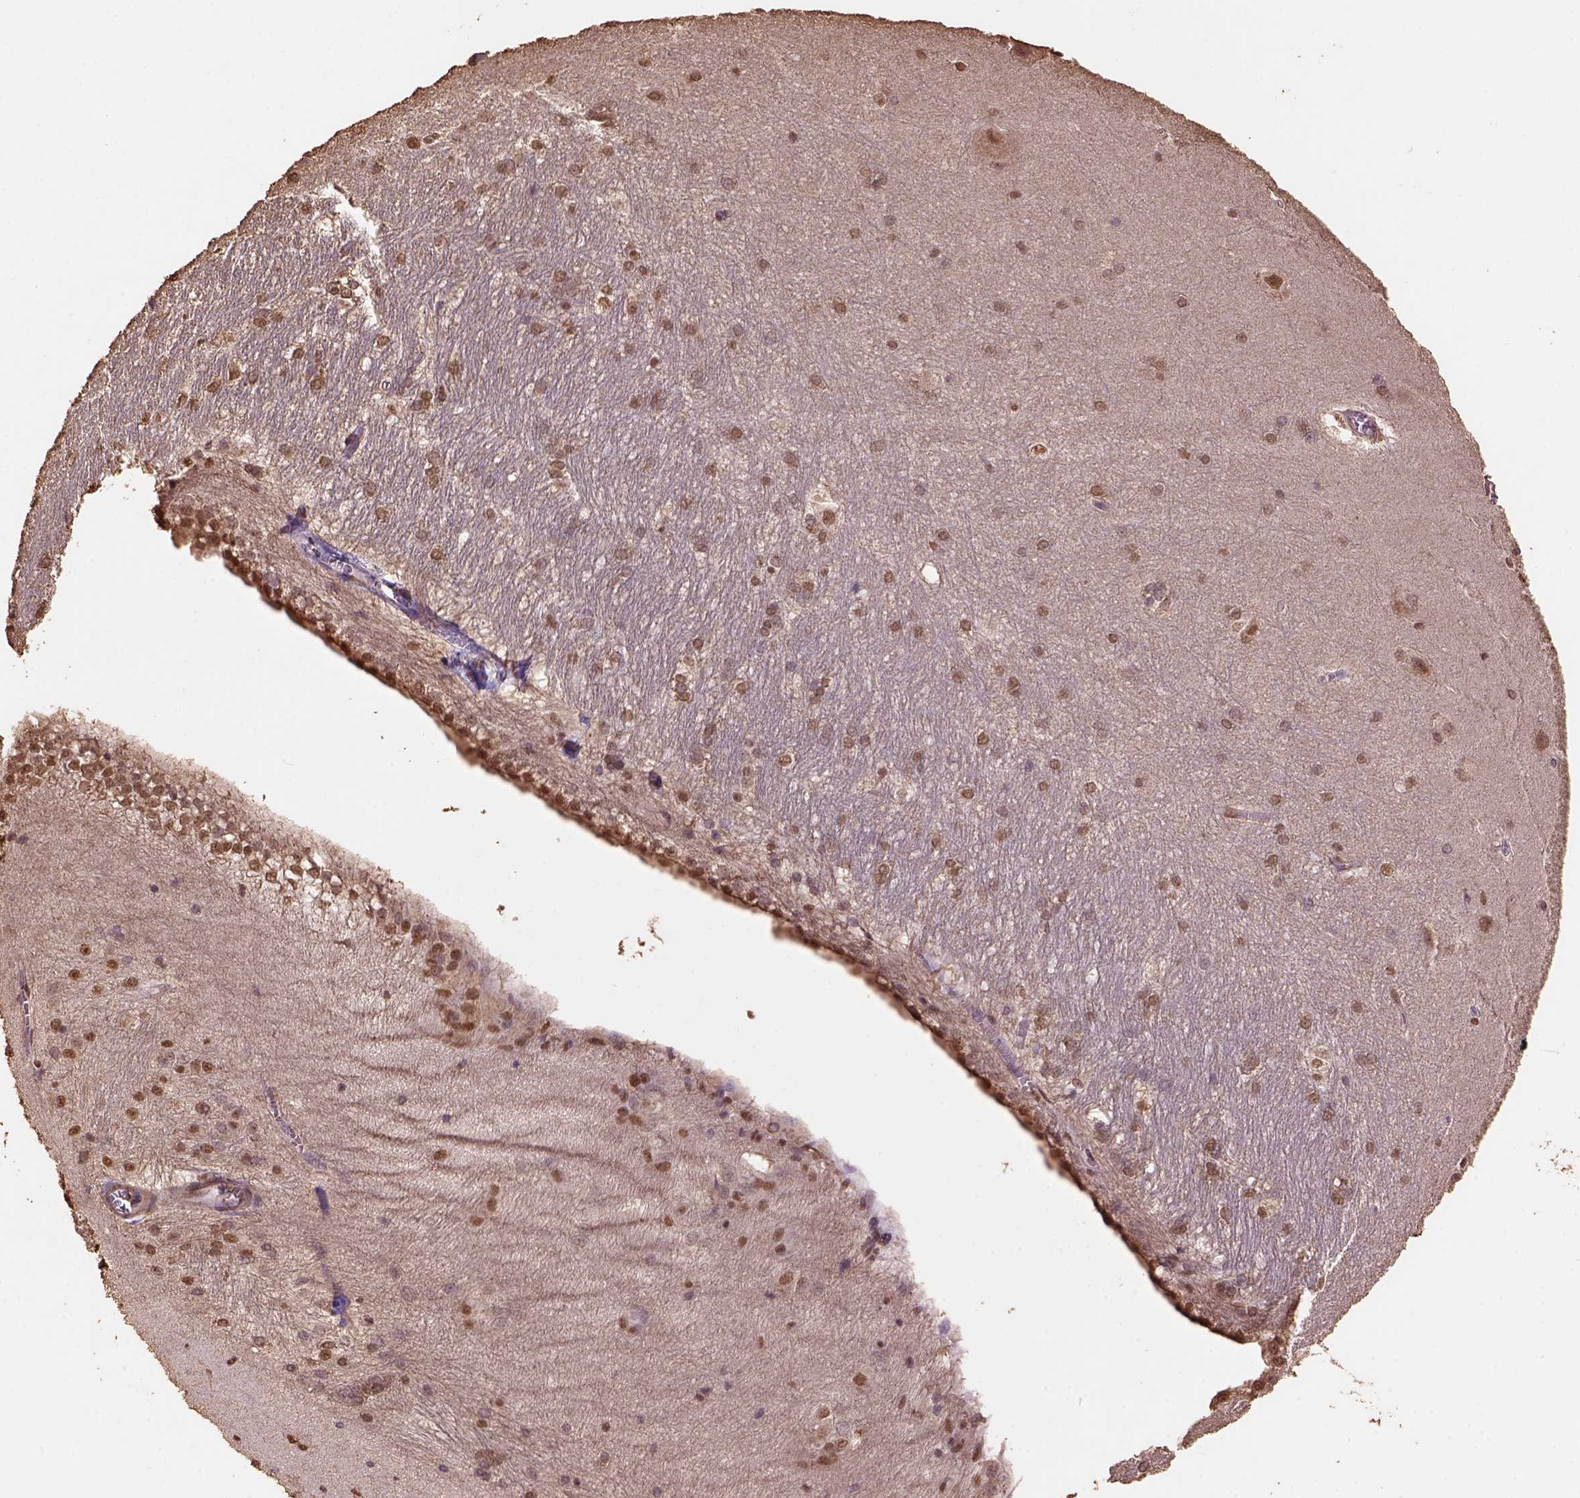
{"staining": {"intensity": "moderate", "quantity": ">75%", "location": "nuclear"}, "tissue": "hippocampus", "cell_type": "Glial cells", "image_type": "normal", "snomed": [{"axis": "morphology", "description": "Normal tissue, NOS"}, {"axis": "topography", "description": "Cerebral cortex"}, {"axis": "topography", "description": "Hippocampus"}], "caption": "The image demonstrates a brown stain indicating the presence of a protein in the nuclear of glial cells in hippocampus. (Stains: DAB in brown, nuclei in blue, Microscopy: brightfield microscopy at high magnification).", "gene": "CSTF2T", "patient": {"sex": "female", "age": 19}}